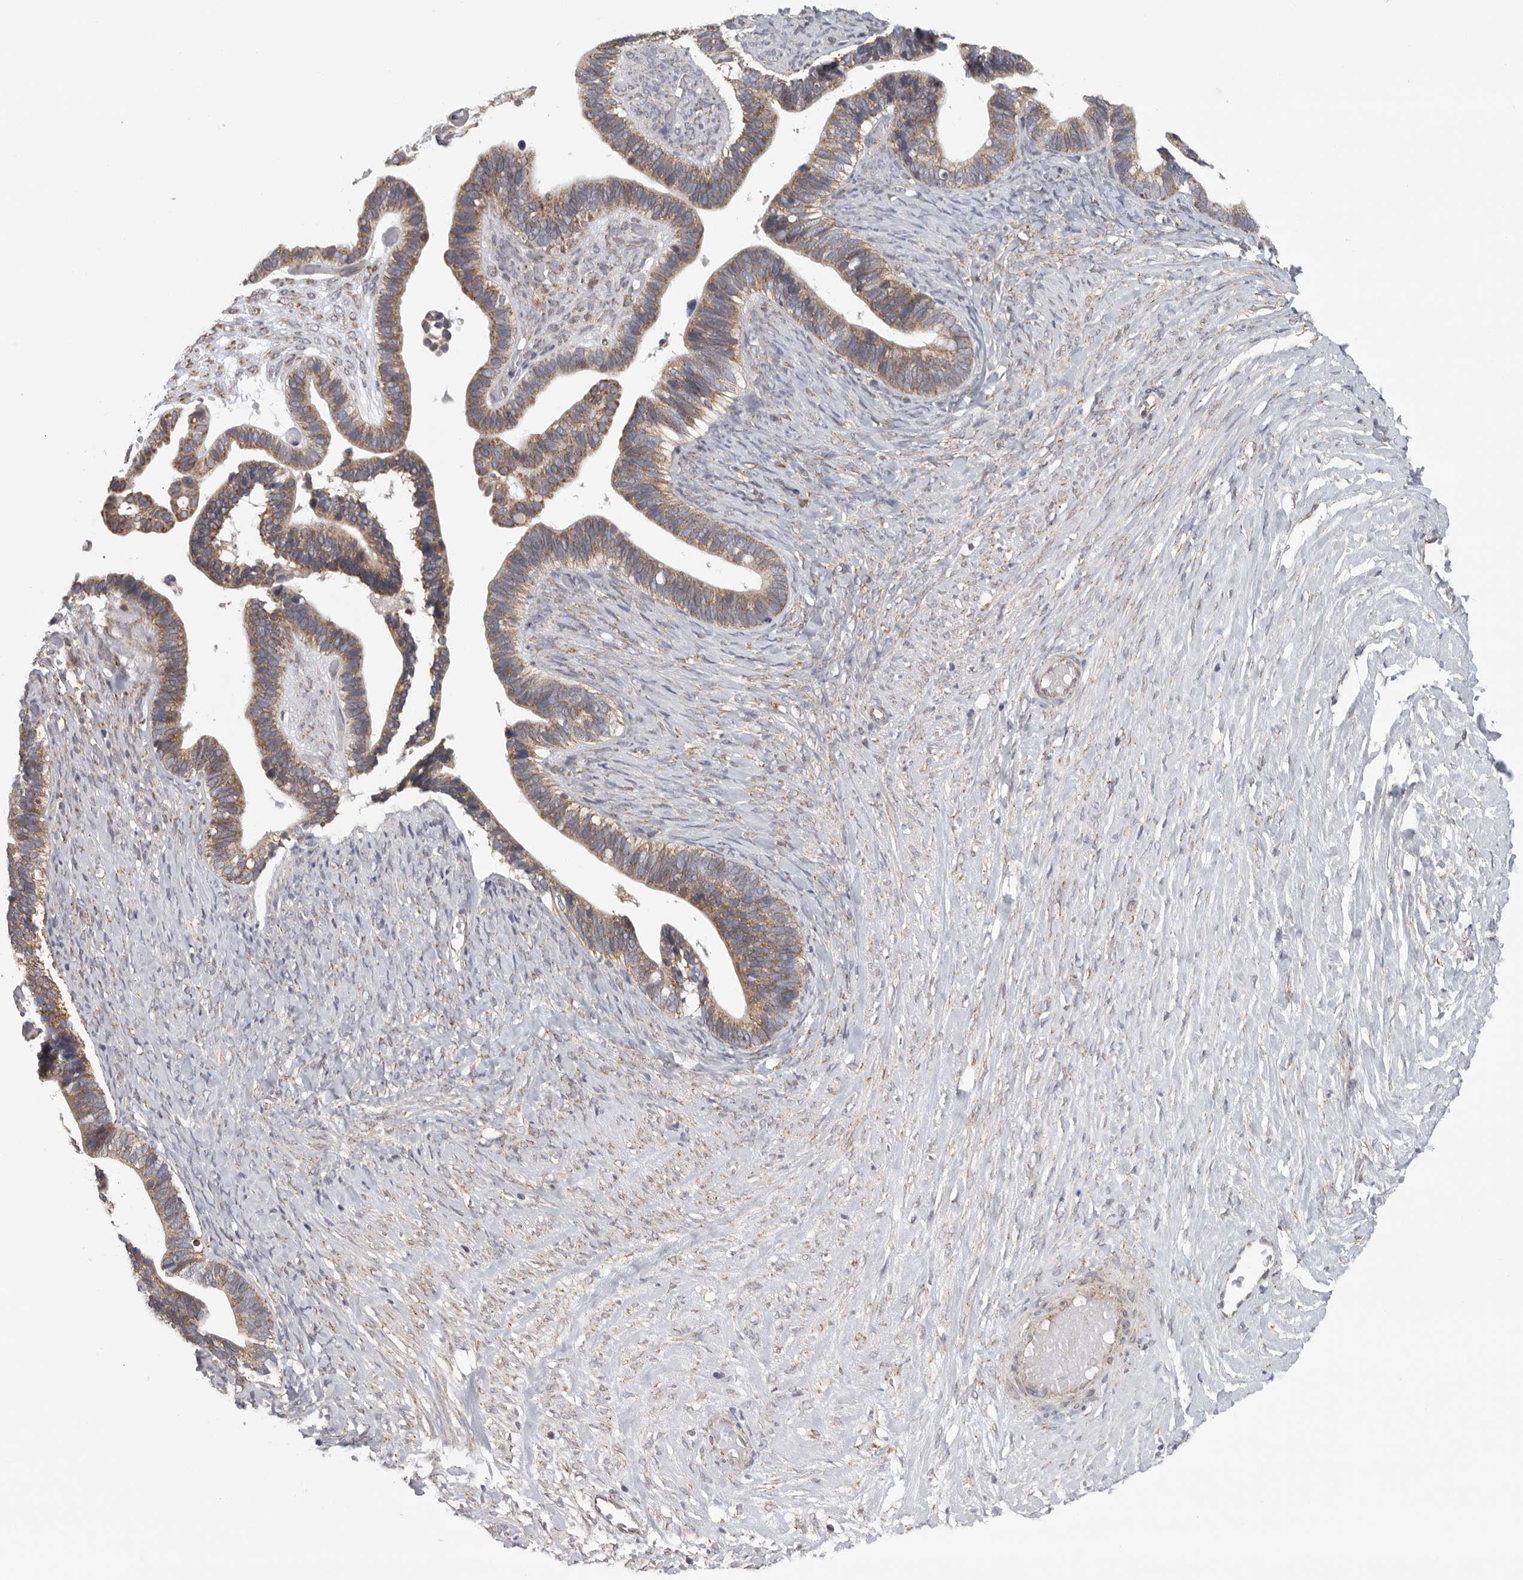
{"staining": {"intensity": "moderate", "quantity": ">75%", "location": "cytoplasmic/membranous"}, "tissue": "ovarian cancer", "cell_type": "Tumor cells", "image_type": "cancer", "snomed": [{"axis": "morphology", "description": "Cystadenocarcinoma, serous, NOS"}, {"axis": "topography", "description": "Ovary"}], "caption": "There is medium levels of moderate cytoplasmic/membranous positivity in tumor cells of ovarian serous cystadenocarcinoma, as demonstrated by immunohistochemical staining (brown color).", "gene": "FKBP8", "patient": {"sex": "female", "age": 56}}